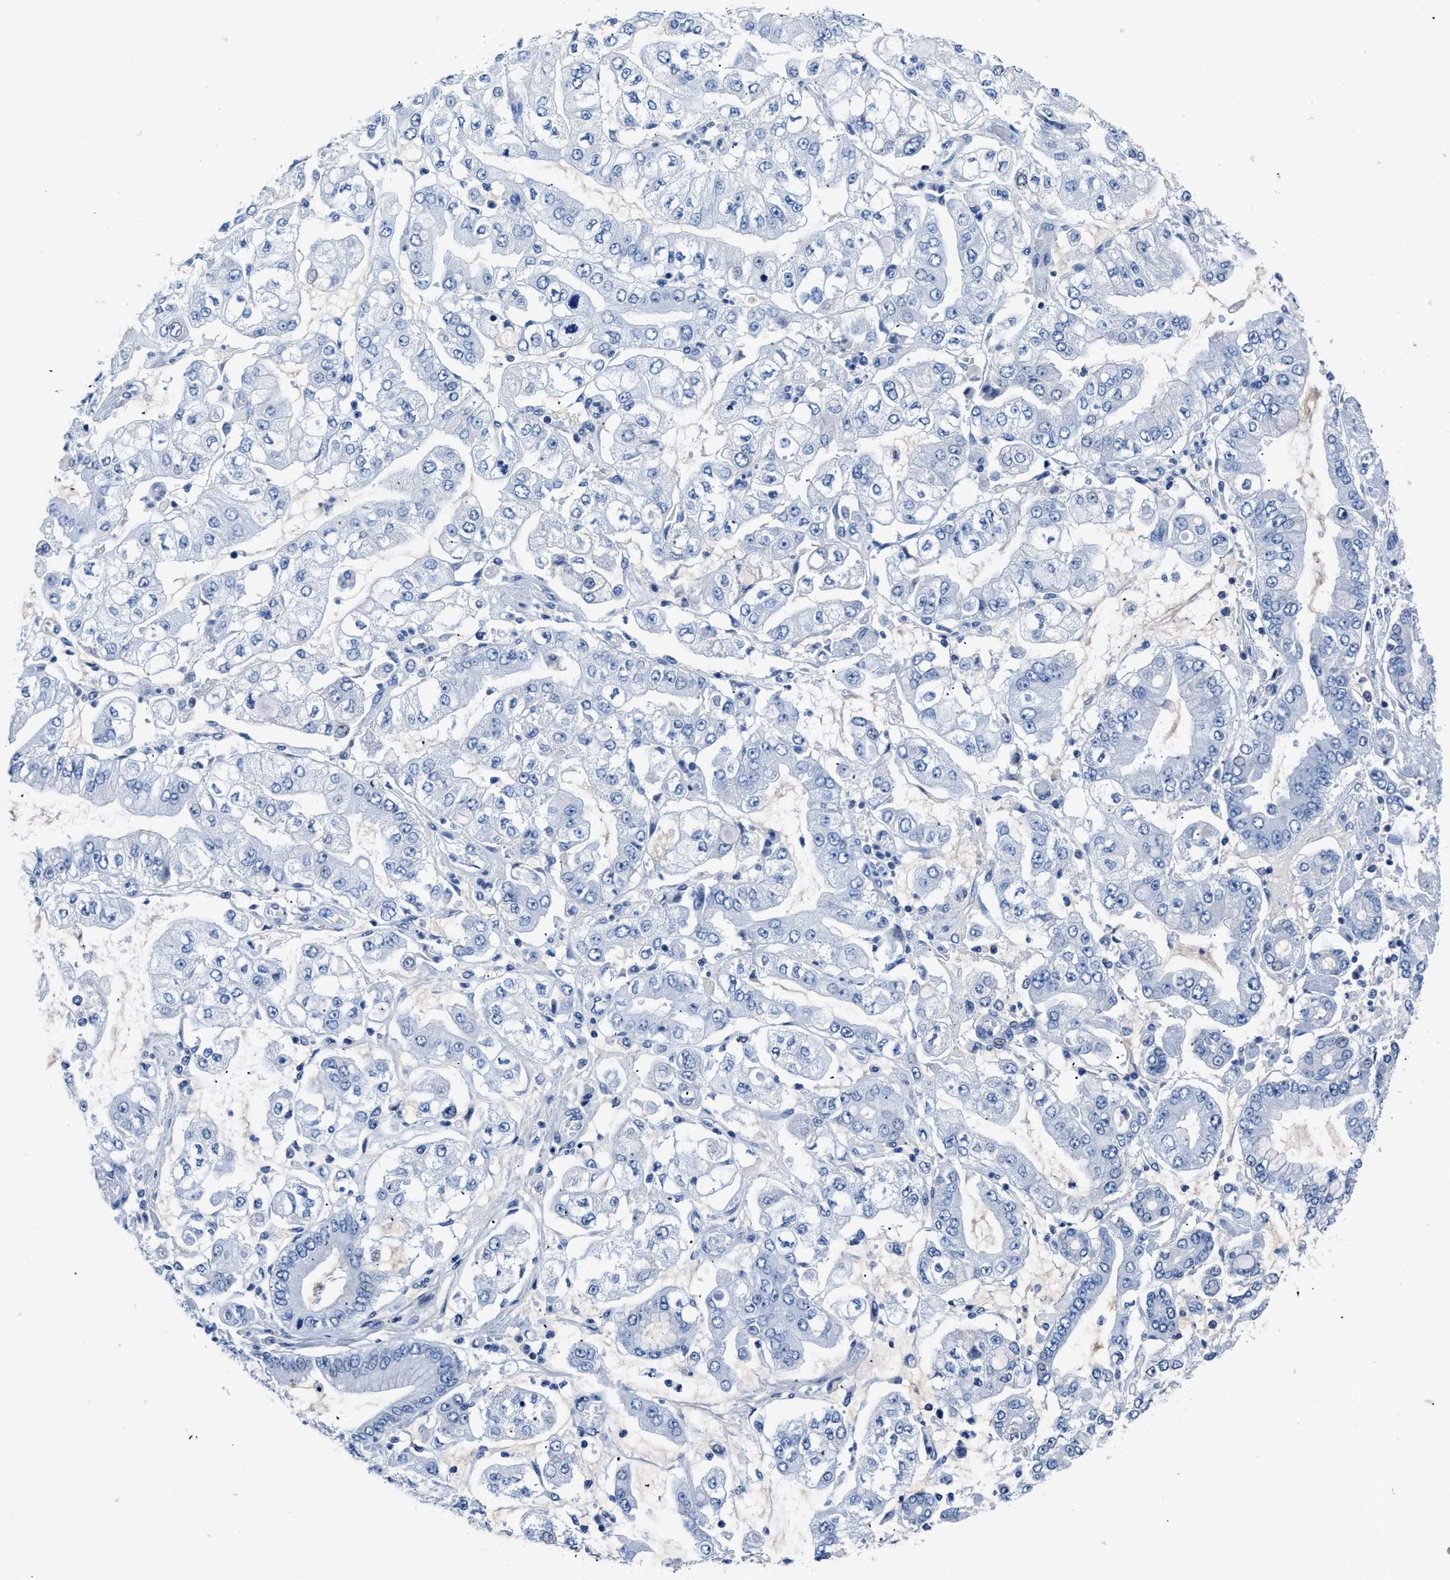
{"staining": {"intensity": "negative", "quantity": "none", "location": "none"}, "tissue": "stomach cancer", "cell_type": "Tumor cells", "image_type": "cancer", "snomed": [{"axis": "morphology", "description": "Adenocarcinoma, NOS"}, {"axis": "topography", "description": "Stomach"}], "caption": "Tumor cells show no significant protein staining in stomach cancer (adenocarcinoma).", "gene": "PCK2", "patient": {"sex": "male", "age": 76}}